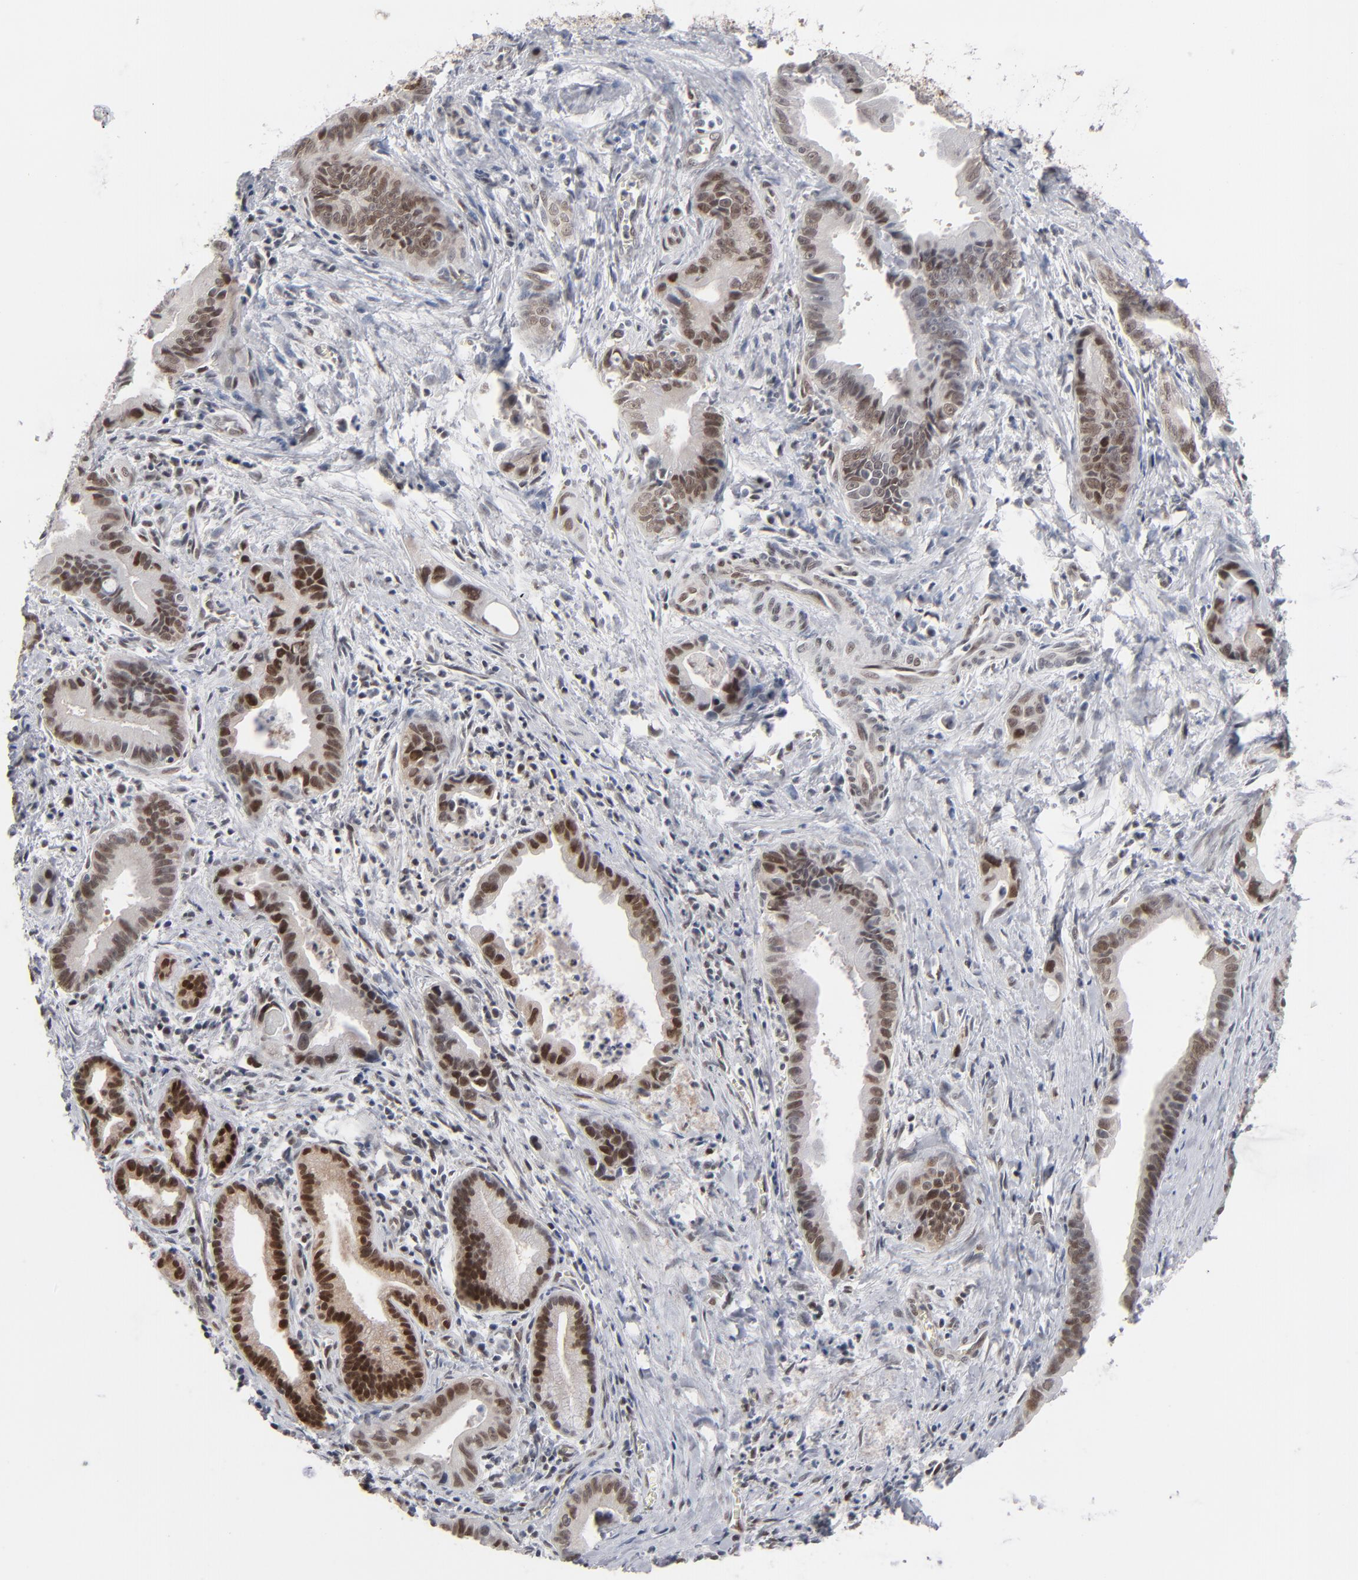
{"staining": {"intensity": "strong", "quantity": ">75%", "location": "nuclear"}, "tissue": "liver cancer", "cell_type": "Tumor cells", "image_type": "cancer", "snomed": [{"axis": "morphology", "description": "Cholangiocarcinoma"}, {"axis": "topography", "description": "Liver"}], "caption": "Protein expression analysis of liver cholangiocarcinoma exhibits strong nuclear staining in about >75% of tumor cells.", "gene": "IRF9", "patient": {"sex": "female", "age": 55}}